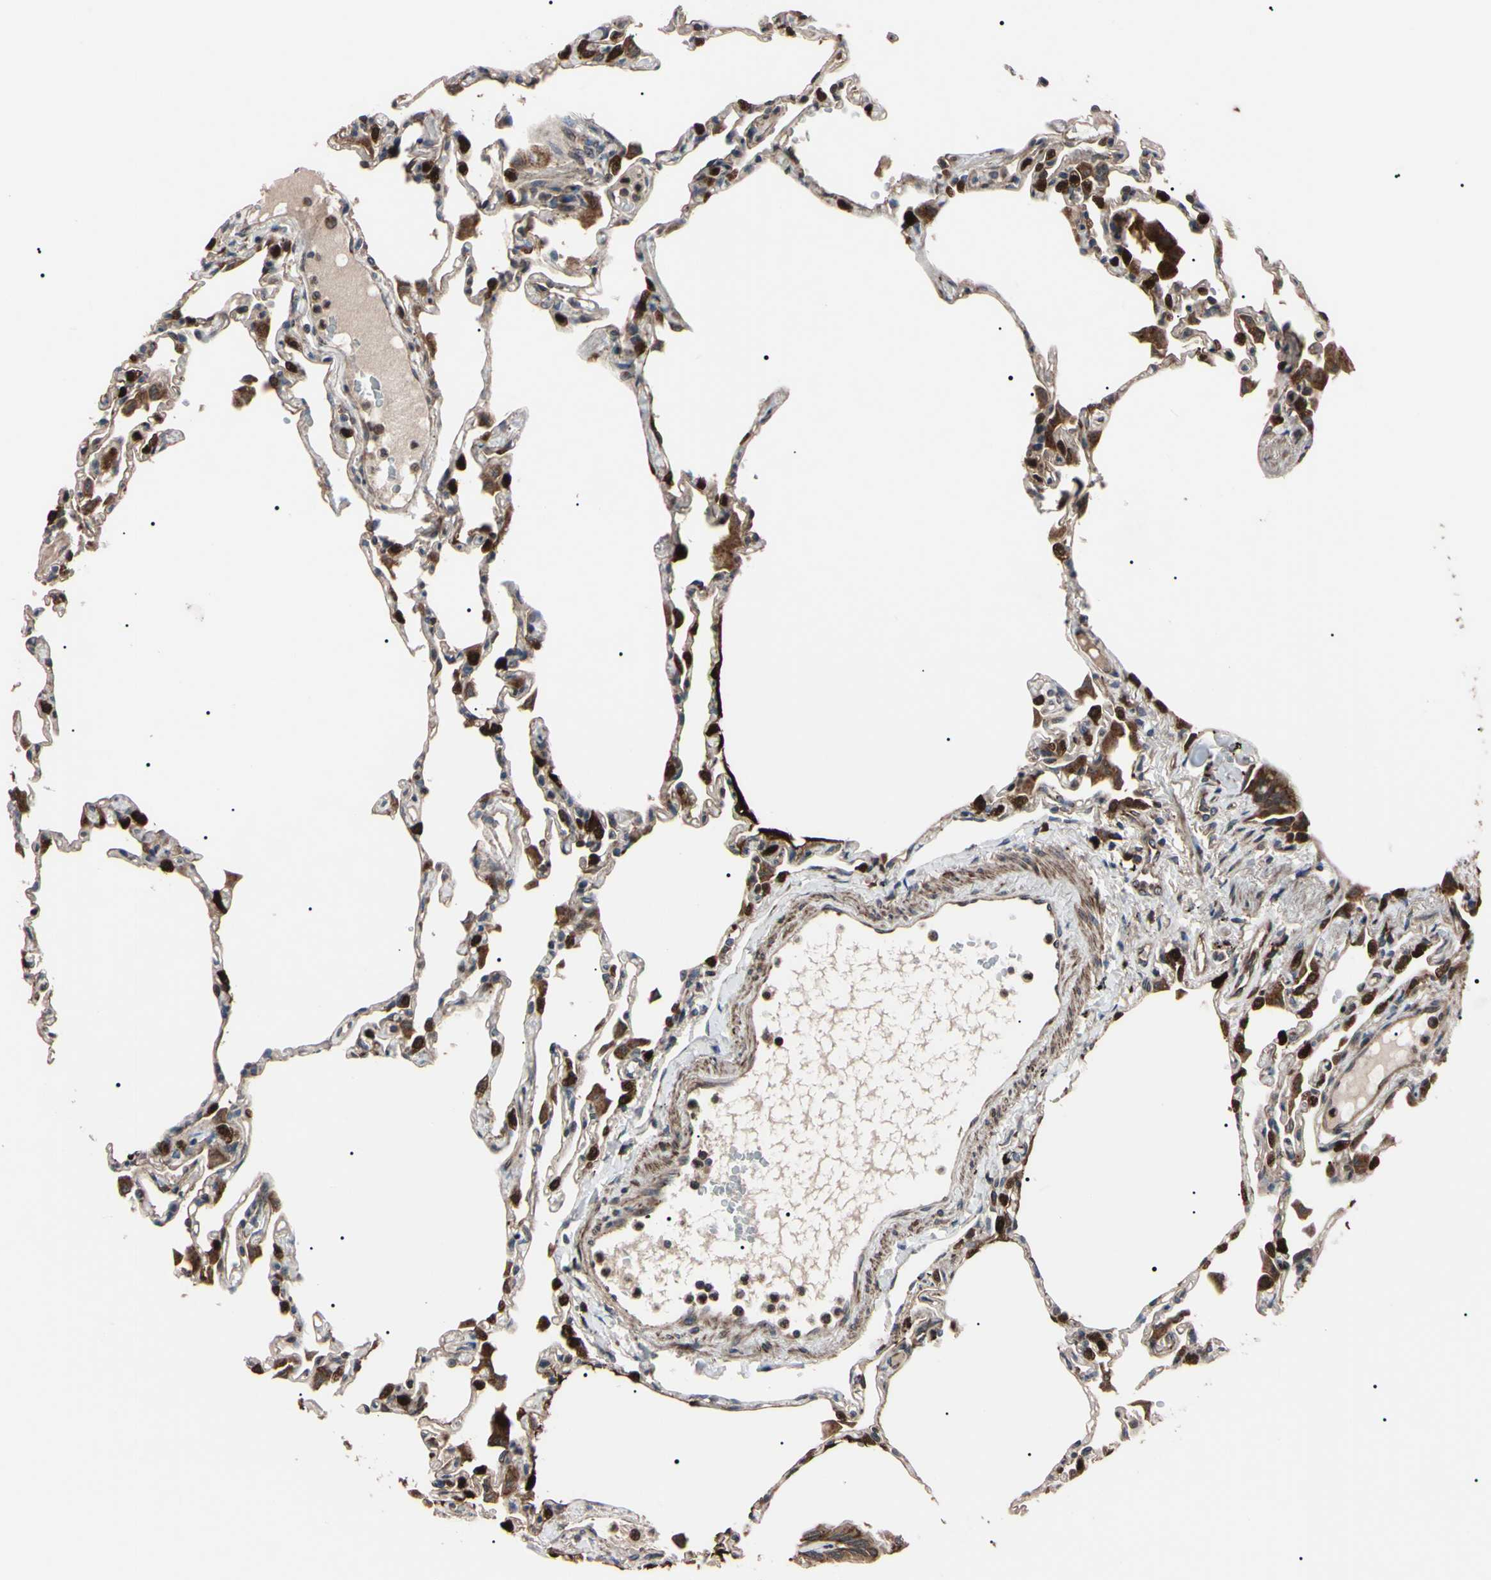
{"staining": {"intensity": "strong", "quantity": "25%-75%", "location": "cytoplasmic/membranous,nuclear"}, "tissue": "lung", "cell_type": "Alveolar cells", "image_type": "normal", "snomed": [{"axis": "morphology", "description": "Normal tissue, NOS"}, {"axis": "topography", "description": "Lung"}], "caption": "Alveolar cells exhibit high levels of strong cytoplasmic/membranous,nuclear positivity in about 25%-75% of cells in unremarkable lung.", "gene": "GUCY1B1", "patient": {"sex": "female", "age": 49}}